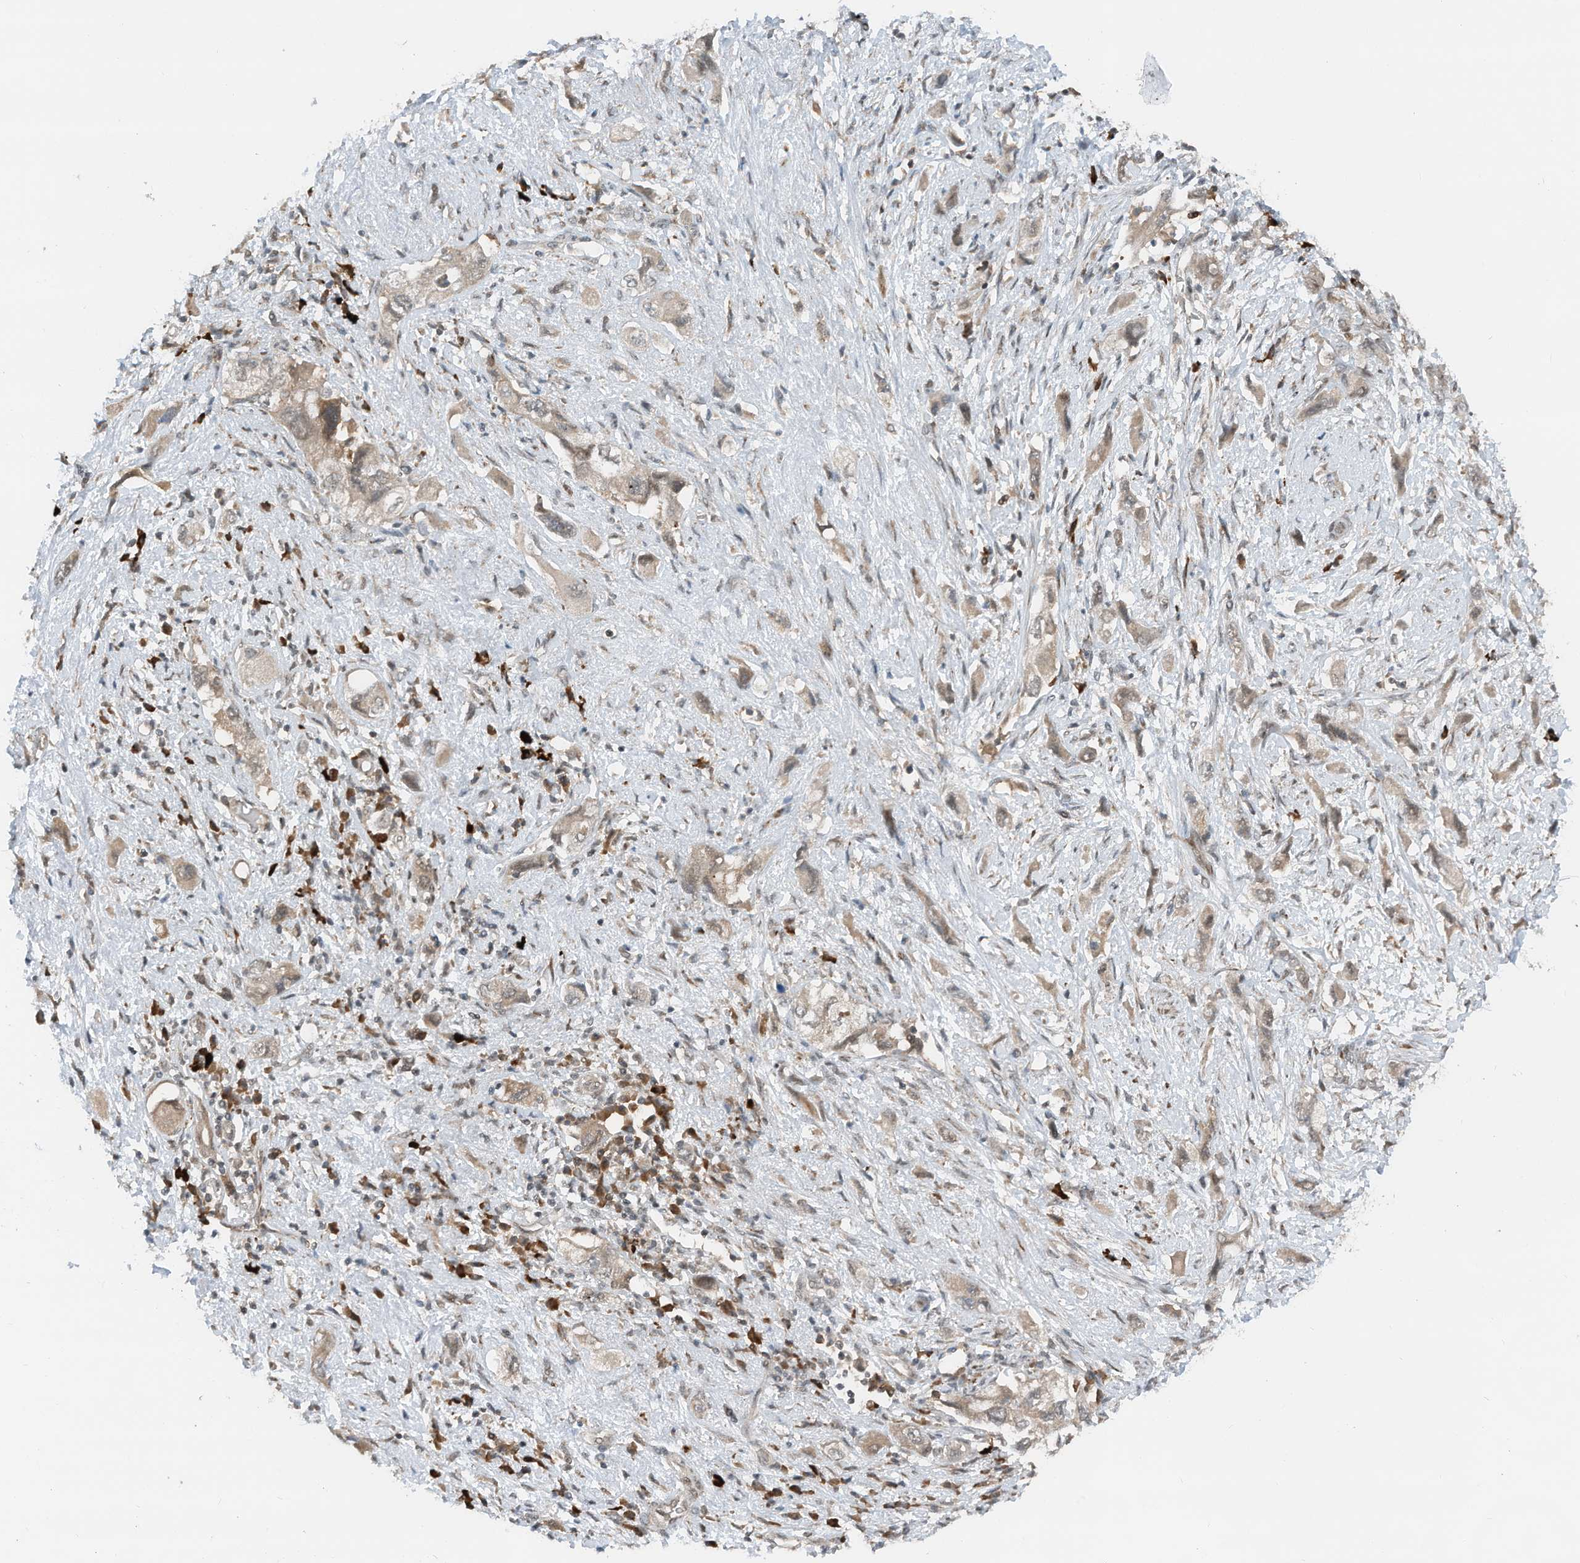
{"staining": {"intensity": "weak", "quantity": ">75%", "location": "cytoplasmic/membranous"}, "tissue": "pancreatic cancer", "cell_type": "Tumor cells", "image_type": "cancer", "snomed": [{"axis": "morphology", "description": "Adenocarcinoma, NOS"}, {"axis": "topography", "description": "Pancreas"}], "caption": "Immunohistochemistry photomicrograph of neoplastic tissue: pancreatic cancer (adenocarcinoma) stained using immunohistochemistry (IHC) reveals low levels of weak protein expression localized specifically in the cytoplasmic/membranous of tumor cells, appearing as a cytoplasmic/membranous brown color.", "gene": "RMND1", "patient": {"sex": "female", "age": 73}}